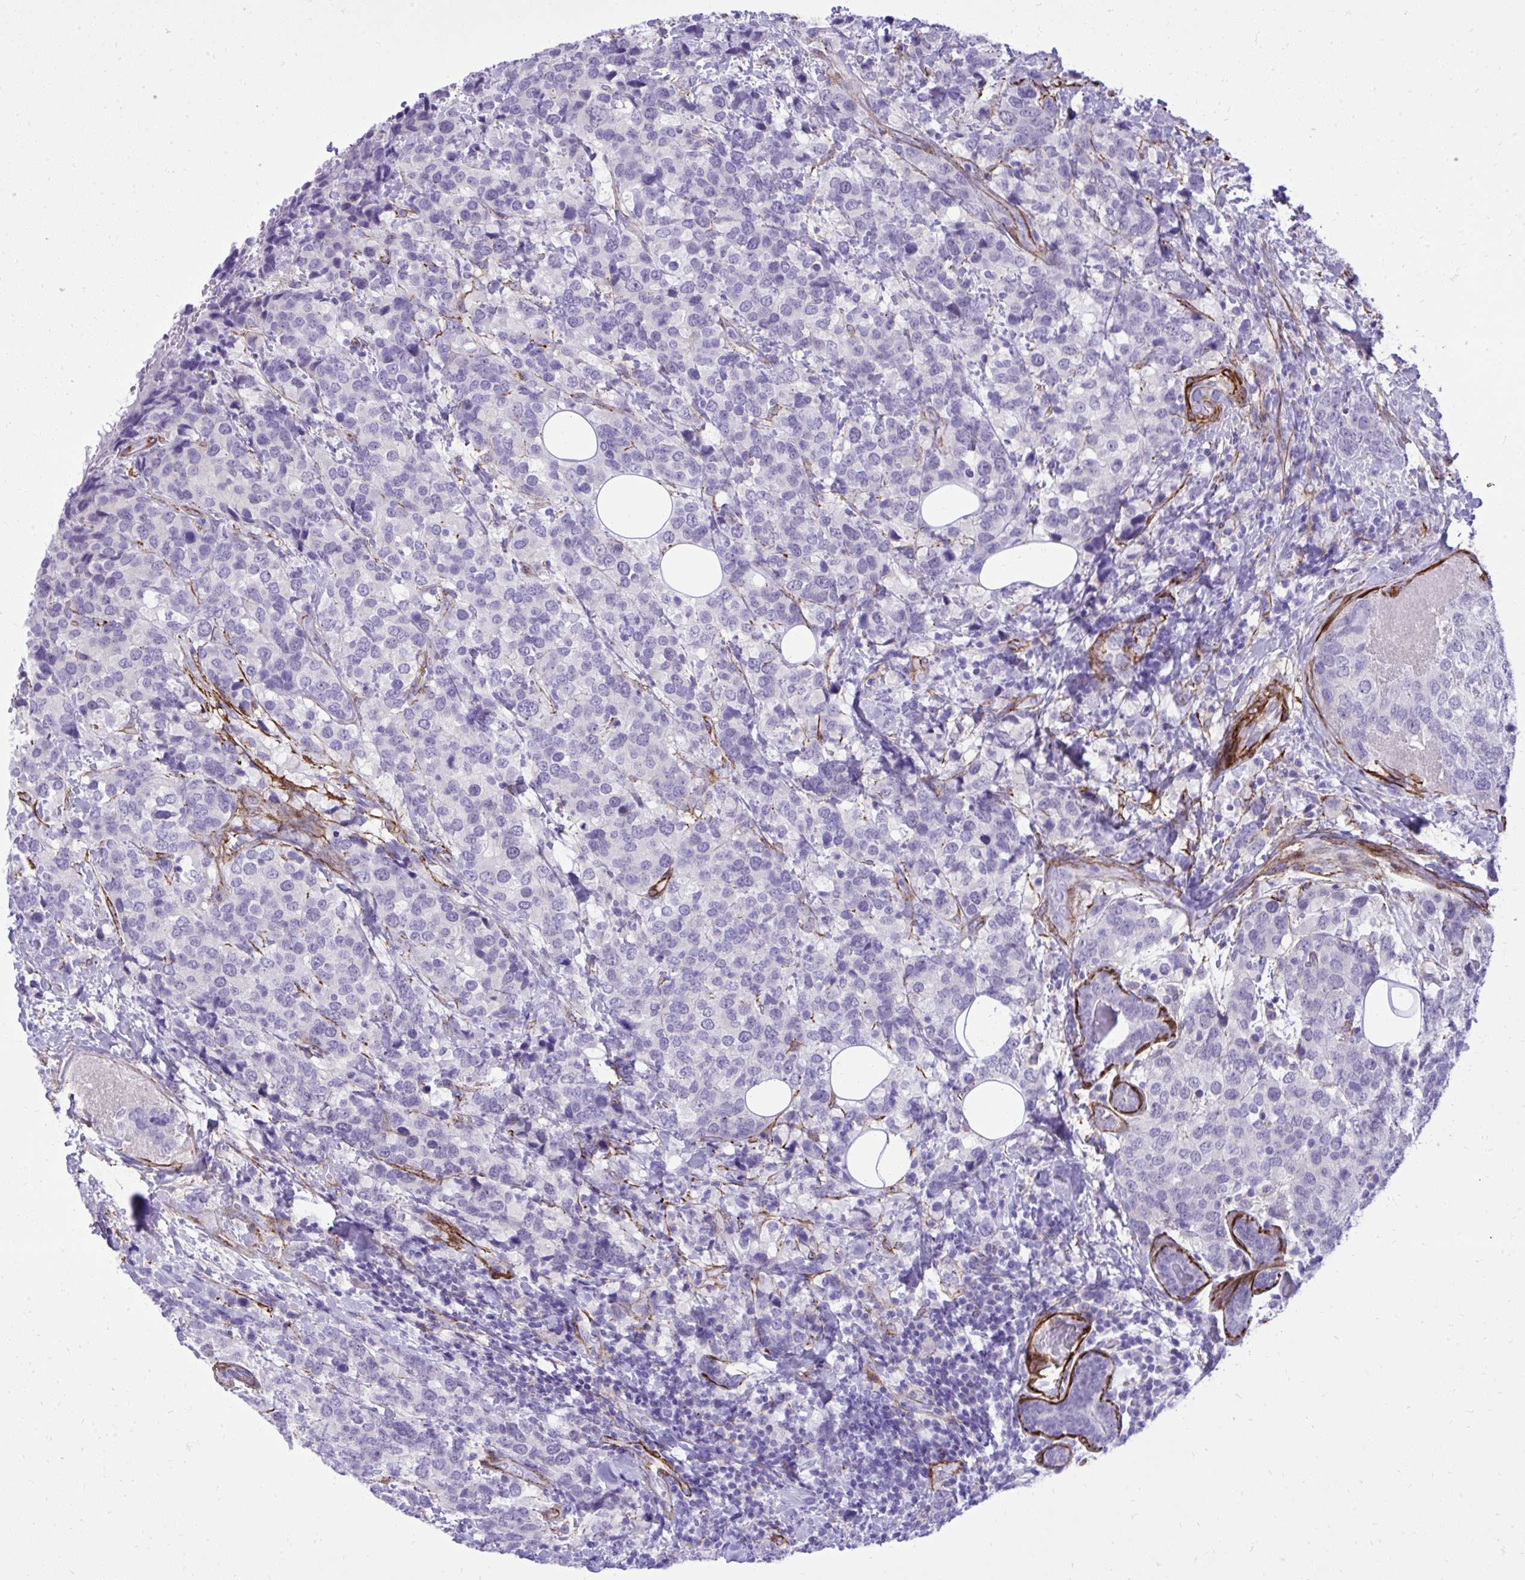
{"staining": {"intensity": "negative", "quantity": "none", "location": "none"}, "tissue": "breast cancer", "cell_type": "Tumor cells", "image_type": "cancer", "snomed": [{"axis": "morphology", "description": "Lobular carcinoma"}, {"axis": "topography", "description": "Breast"}], "caption": "Immunohistochemistry (IHC) of breast cancer shows no staining in tumor cells.", "gene": "PITPNM3", "patient": {"sex": "female", "age": 59}}